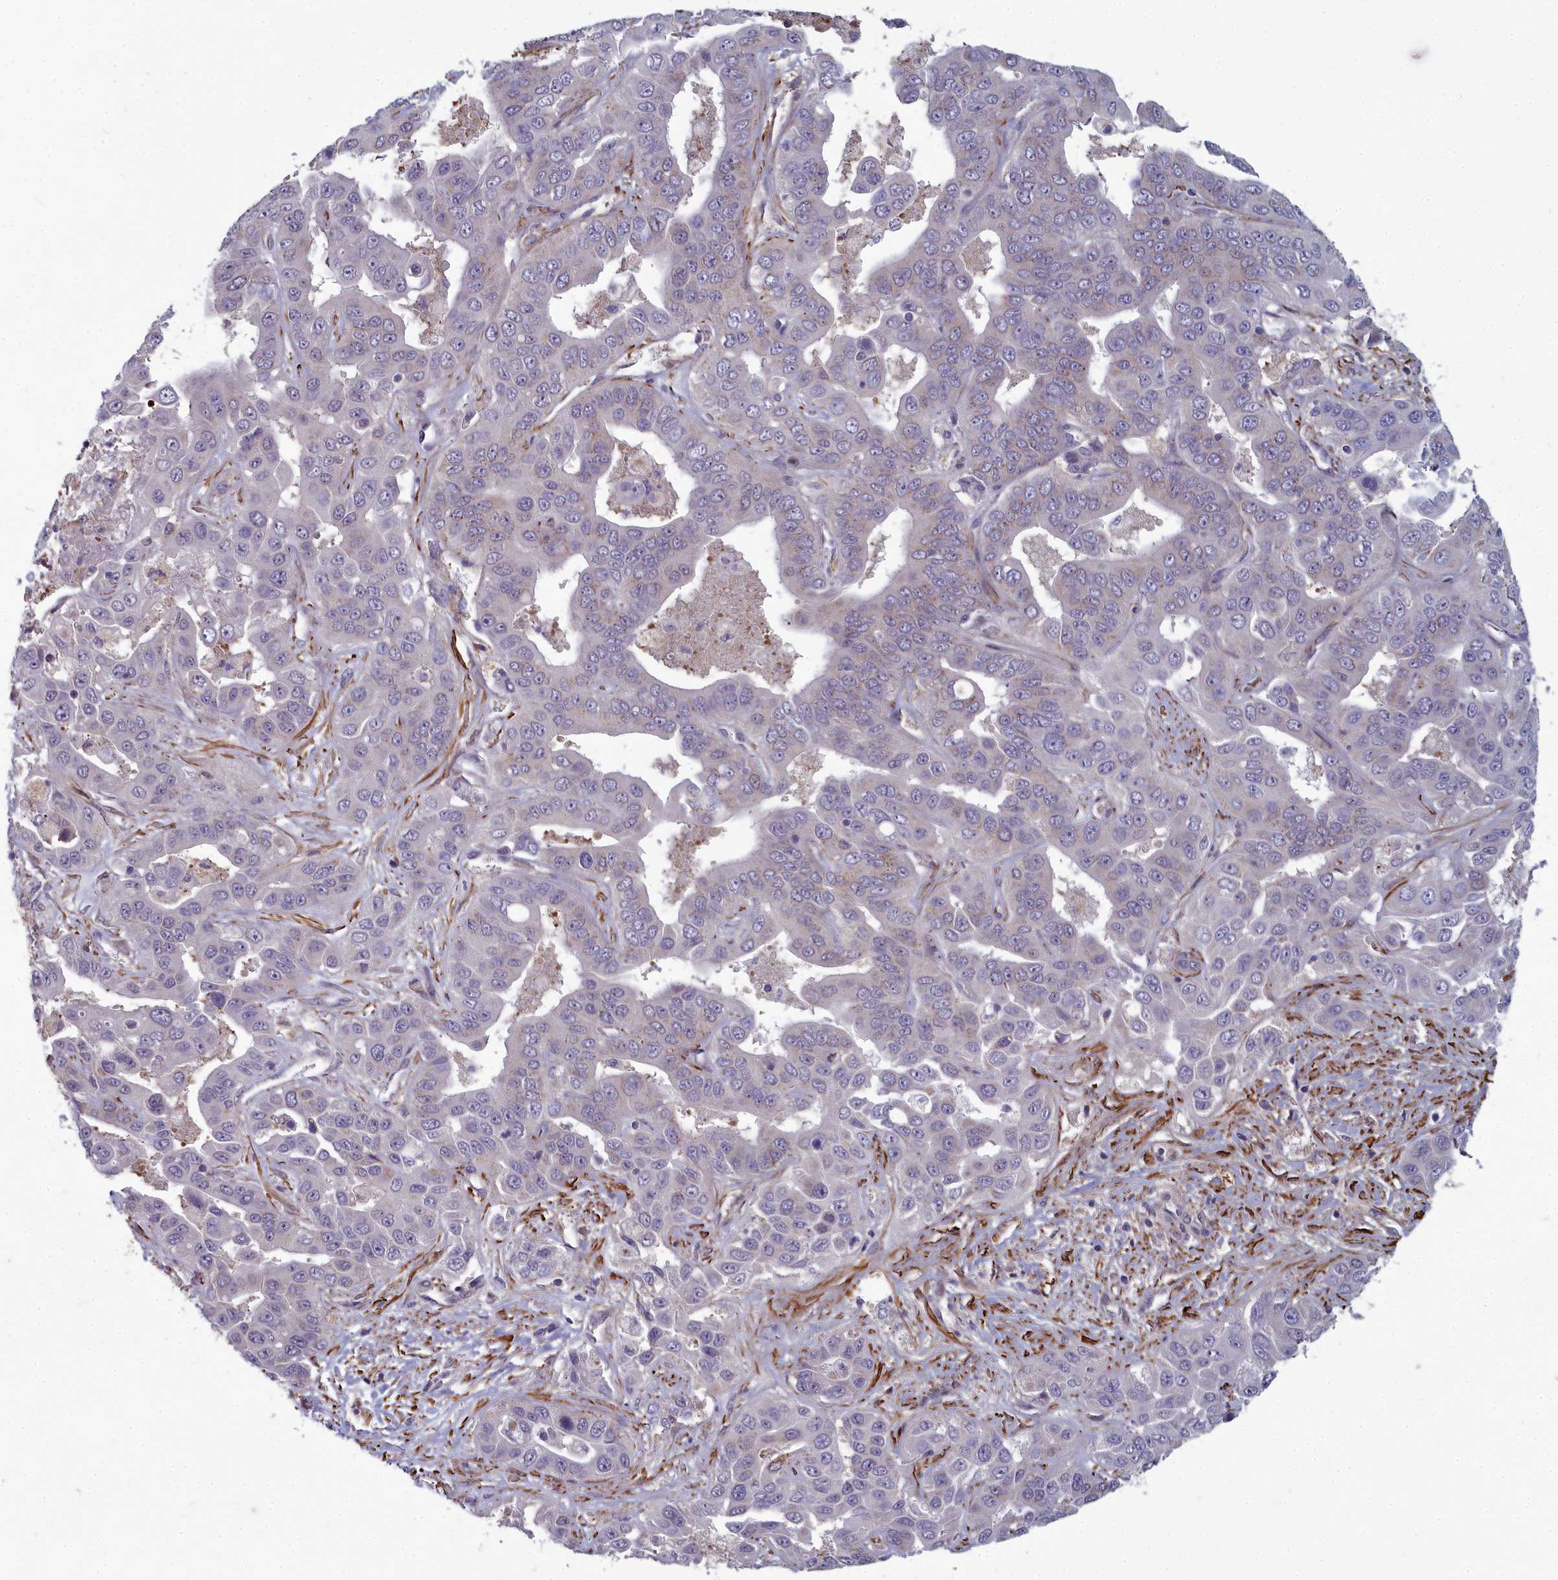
{"staining": {"intensity": "negative", "quantity": "none", "location": "none"}, "tissue": "liver cancer", "cell_type": "Tumor cells", "image_type": "cancer", "snomed": [{"axis": "morphology", "description": "Cholangiocarcinoma"}, {"axis": "topography", "description": "Liver"}], "caption": "IHC micrograph of neoplastic tissue: human liver cancer (cholangiocarcinoma) stained with DAB (3,3'-diaminobenzidine) demonstrates no significant protein expression in tumor cells.", "gene": "ZNF626", "patient": {"sex": "female", "age": 52}}